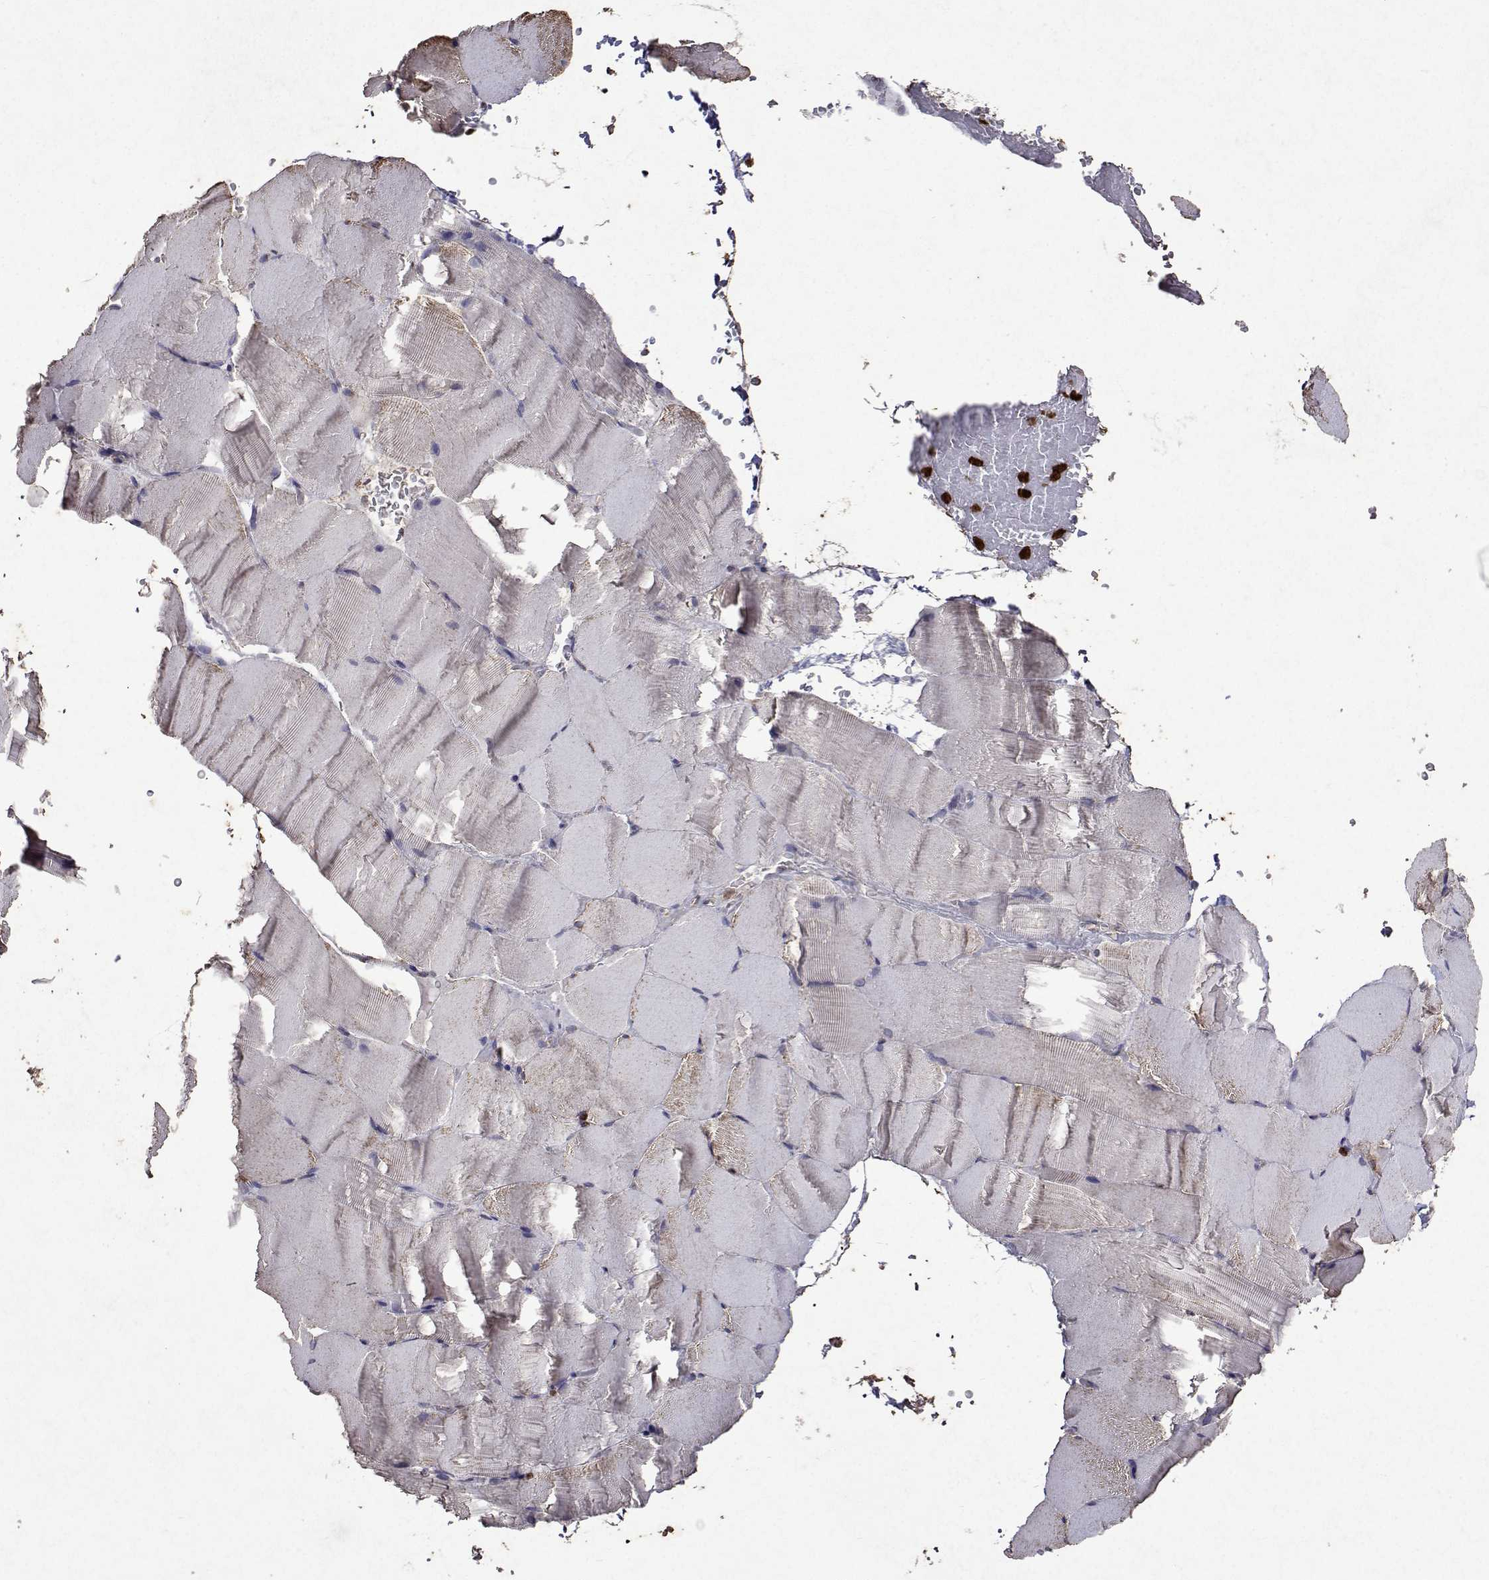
{"staining": {"intensity": "negative", "quantity": "none", "location": "none"}, "tissue": "skeletal muscle", "cell_type": "Myocytes", "image_type": "normal", "snomed": [{"axis": "morphology", "description": "Normal tissue, NOS"}, {"axis": "topography", "description": "Skeletal muscle"}], "caption": "Human skeletal muscle stained for a protein using IHC reveals no positivity in myocytes.", "gene": "APAF1", "patient": {"sex": "female", "age": 37}}